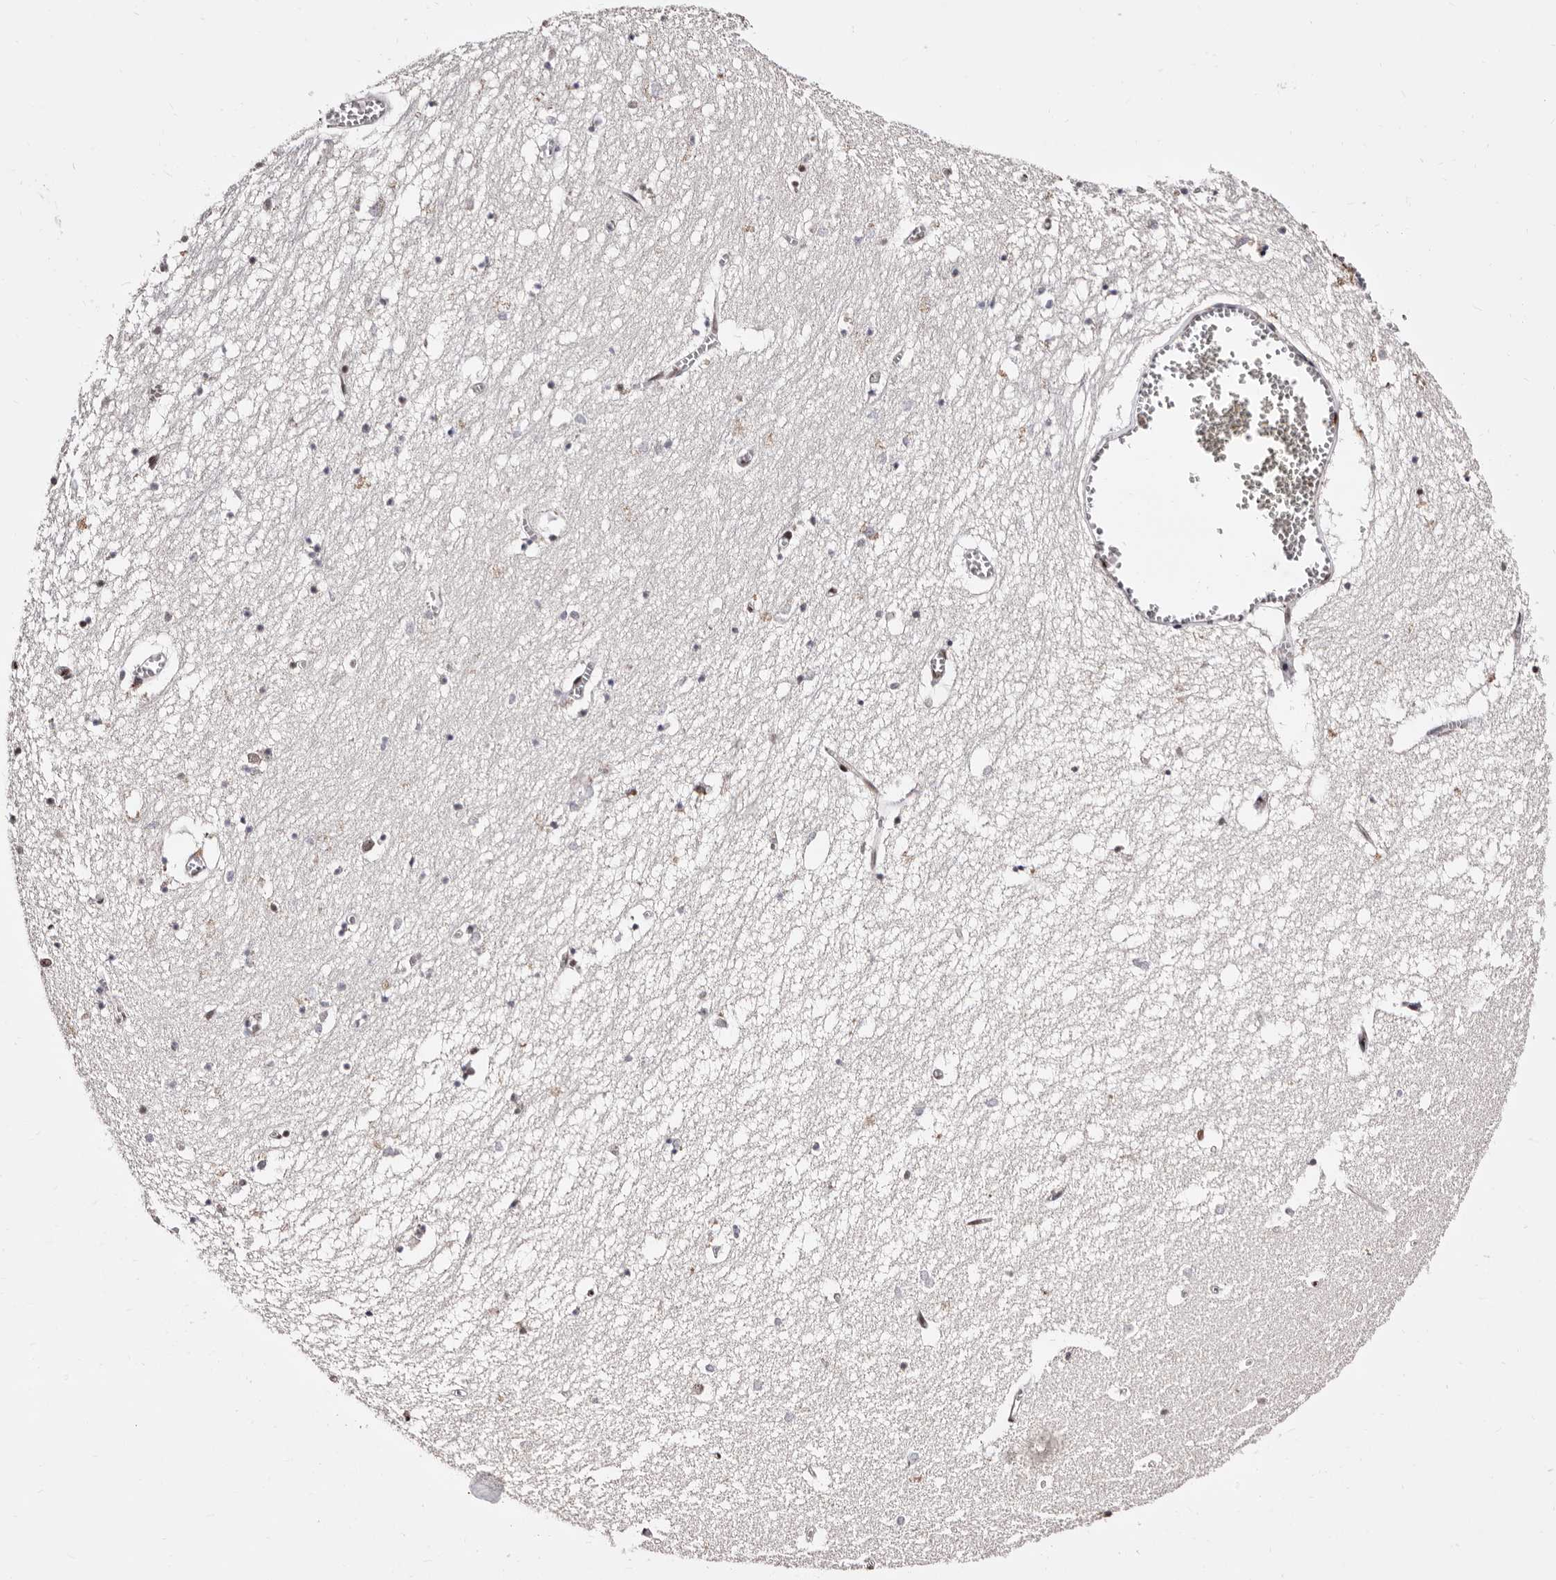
{"staining": {"intensity": "moderate", "quantity": "<25%", "location": "nuclear"}, "tissue": "hippocampus", "cell_type": "Glial cells", "image_type": "normal", "snomed": [{"axis": "morphology", "description": "Normal tissue, NOS"}, {"axis": "topography", "description": "Hippocampus"}], "caption": "IHC photomicrograph of benign hippocampus stained for a protein (brown), which exhibits low levels of moderate nuclear staining in approximately <25% of glial cells.", "gene": "ANAPC11", "patient": {"sex": "male", "age": 70}}